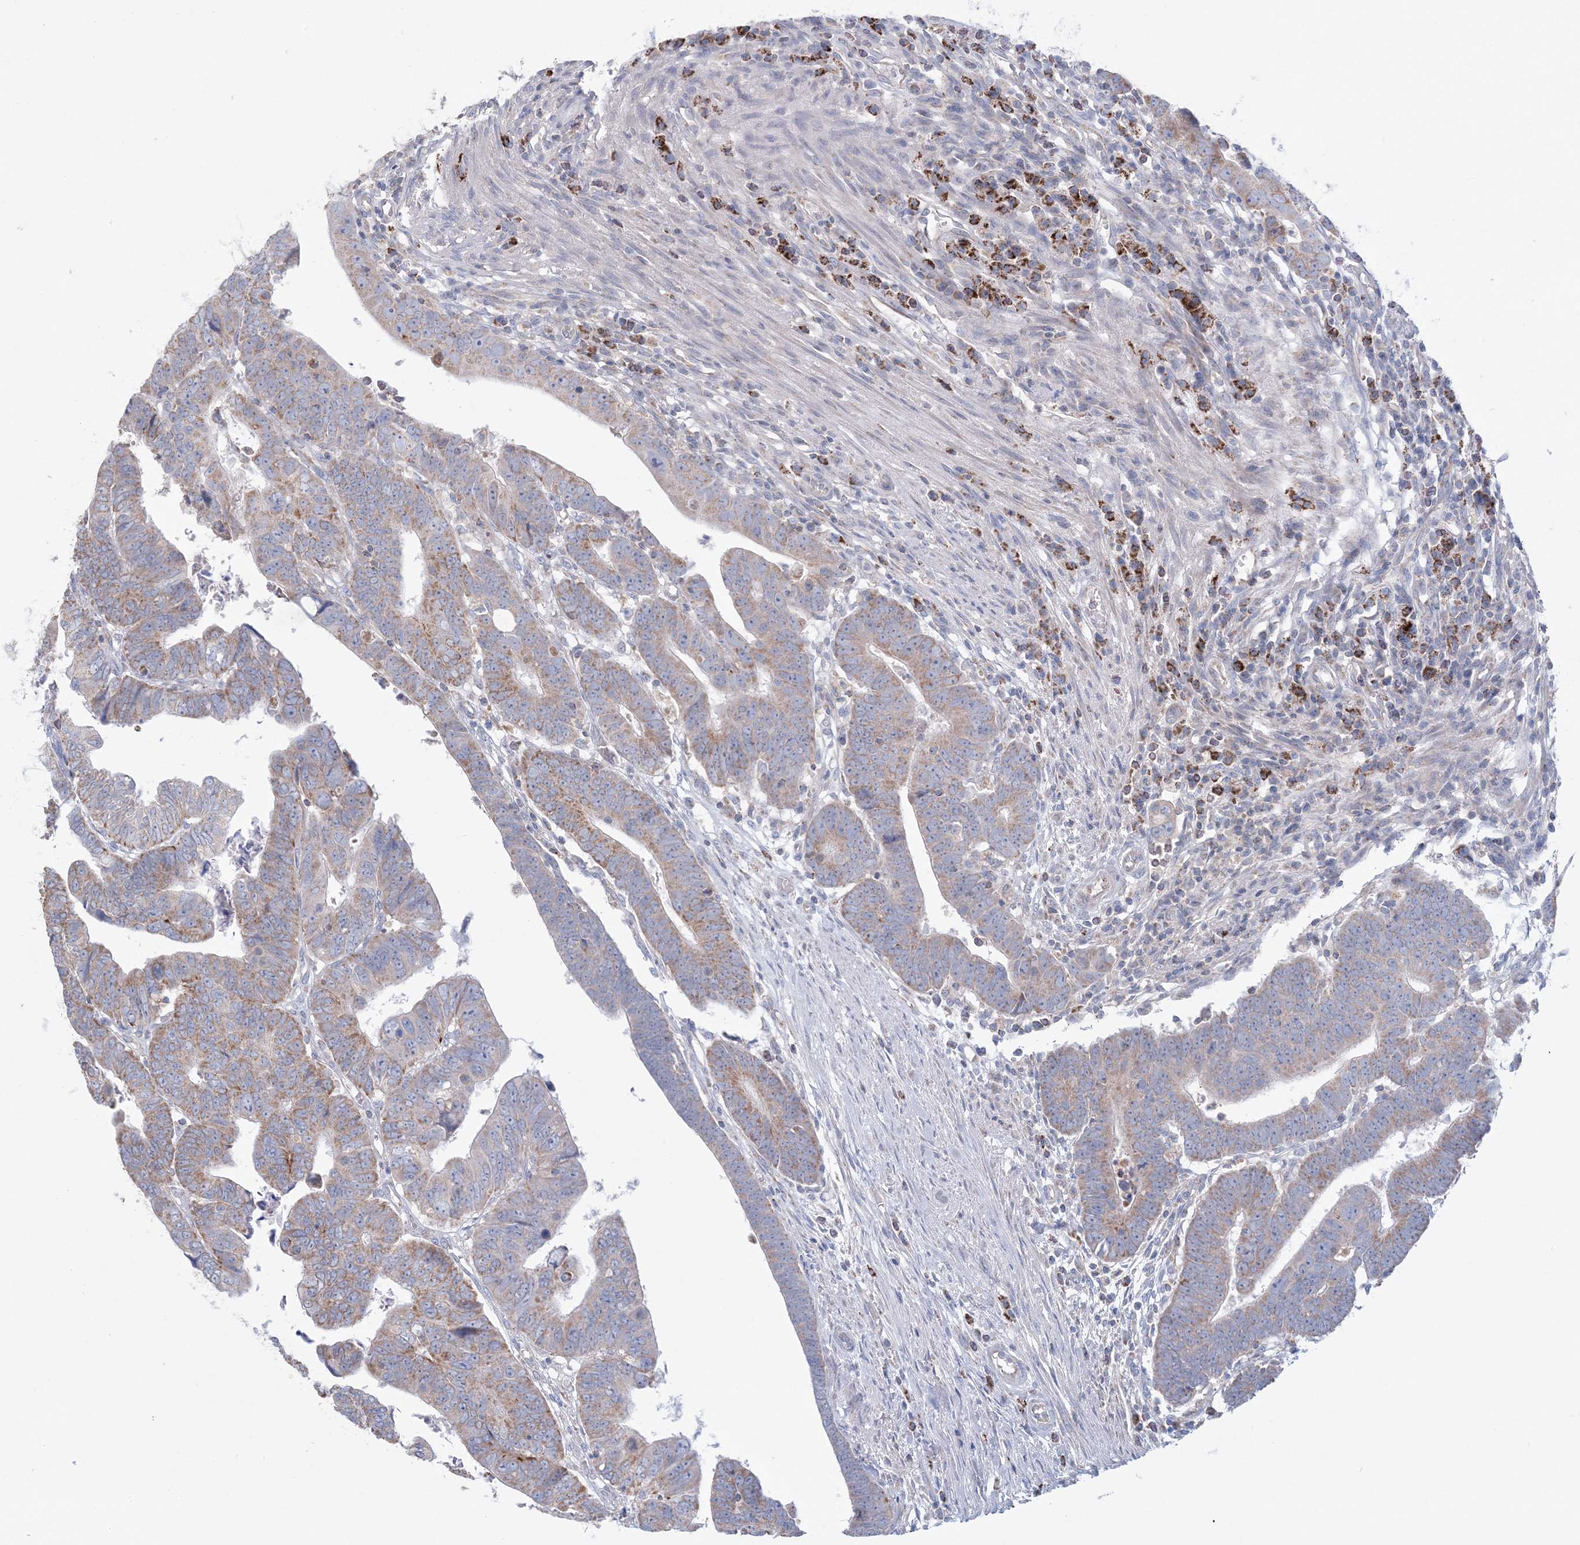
{"staining": {"intensity": "moderate", "quantity": "25%-75%", "location": "cytoplasmic/membranous"}, "tissue": "colorectal cancer", "cell_type": "Tumor cells", "image_type": "cancer", "snomed": [{"axis": "morphology", "description": "Adenocarcinoma, NOS"}, {"axis": "topography", "description": "Rectum"}], "caption": "A brown stain highlights moderate cytoplasmic/membranous staining of a protein in human colorectal cancer (adenocarcinoma) tumor cells.", "gene": "KCTD6", "patient": {"sex": "female", "age": 65}}